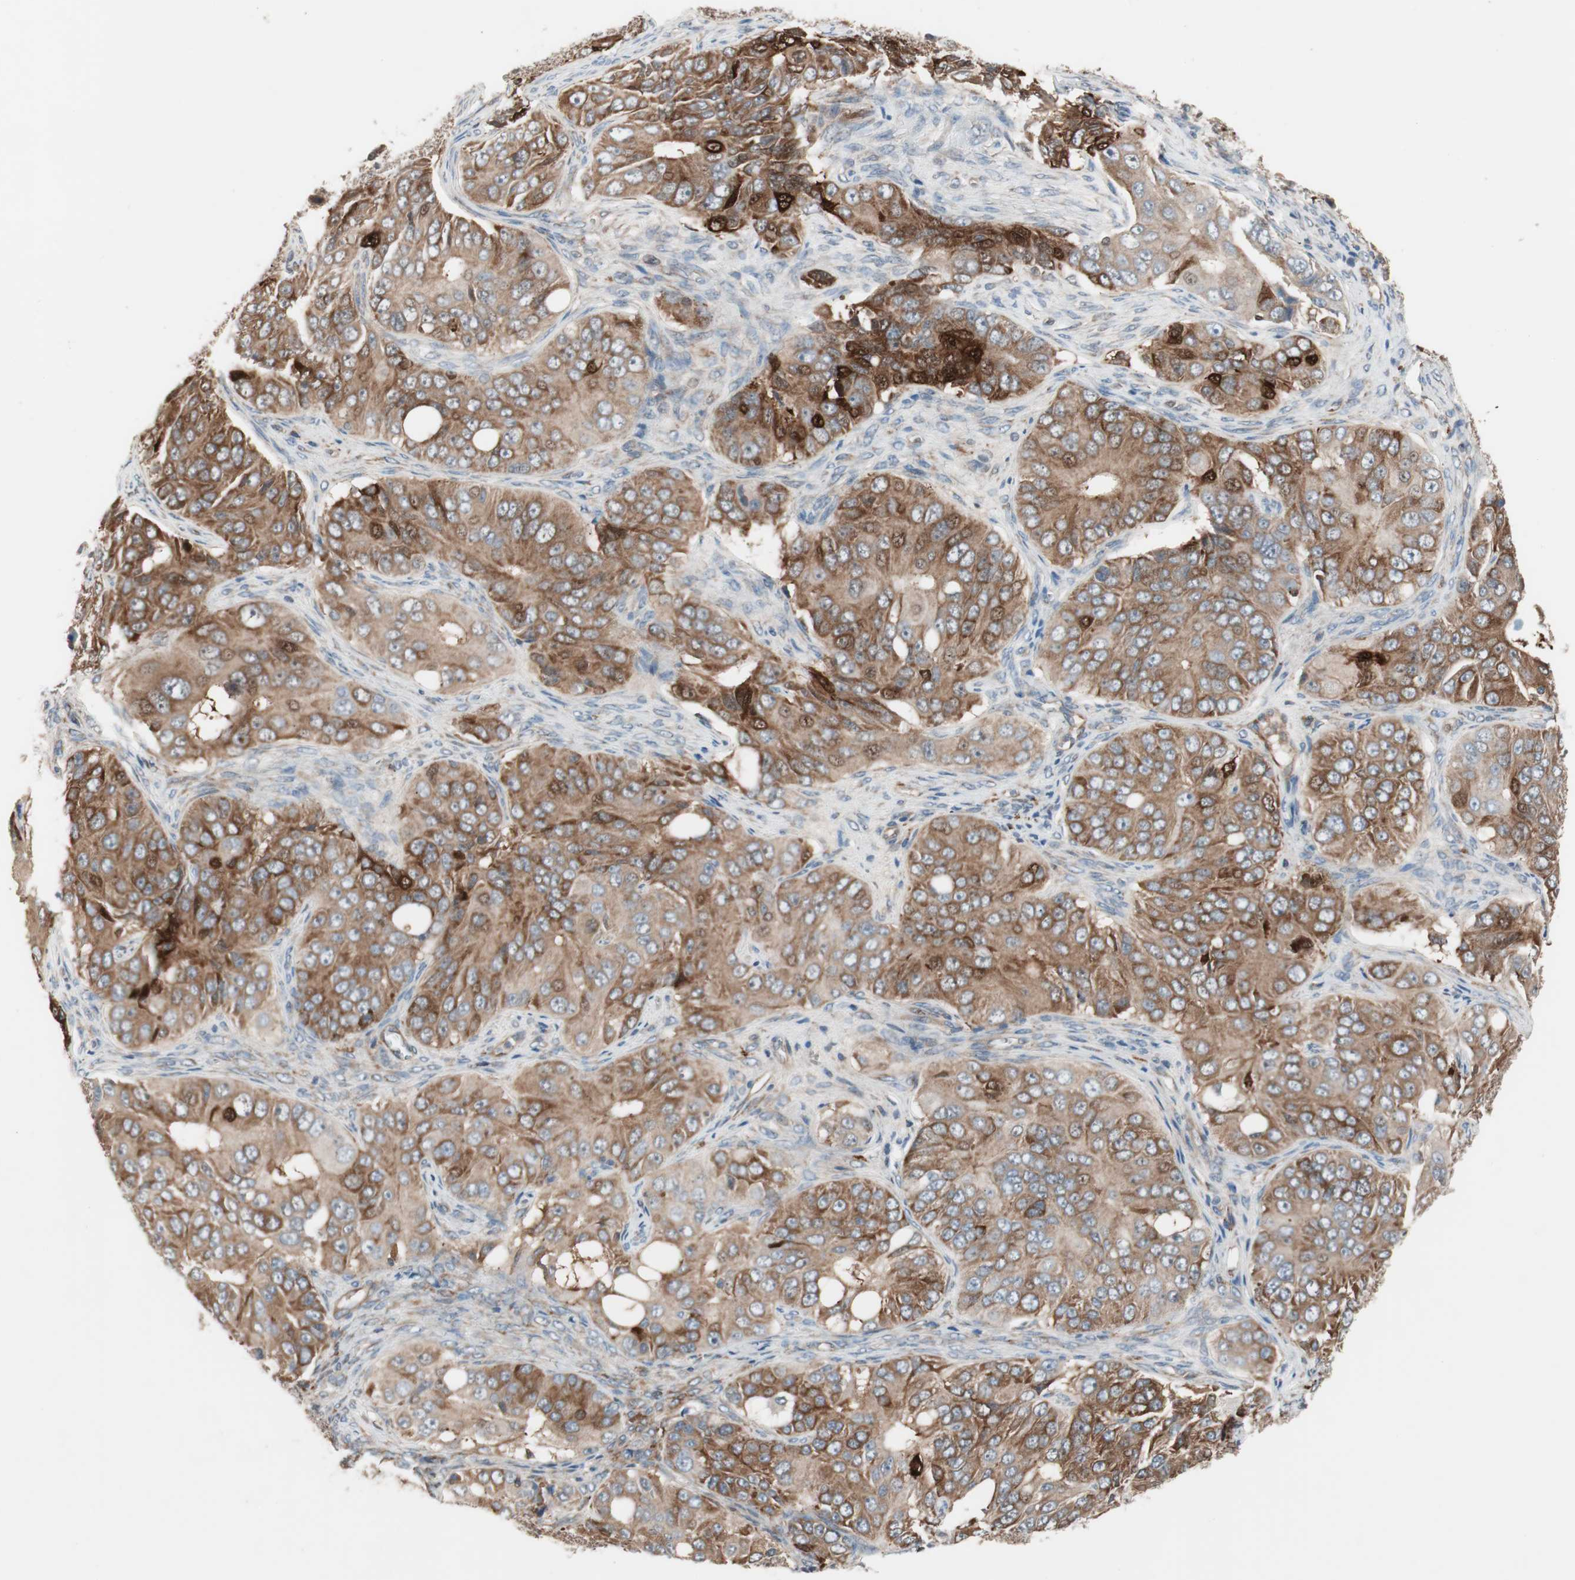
{"staining": {"intensity": "strong", "quantity": ">75%", "location": "cytoplasmic/membranous"}, "tissue": "ovarian cancer", "cell_type": "Tumor cells", "image_type": "cancer", "snomed": [{"axis": "morphology", "description": "Carcinoma, endometroid"}, {"axis": "topography", "description": "Ovary"}], "caption": "Tumor cells show high levels of strong cytoplasmic/membranous positivity in about >75% of cells in human endometroid carcinoma (ovarian).", "gene": "STAB1", "patient": {"sex": "female", "age": 51}}